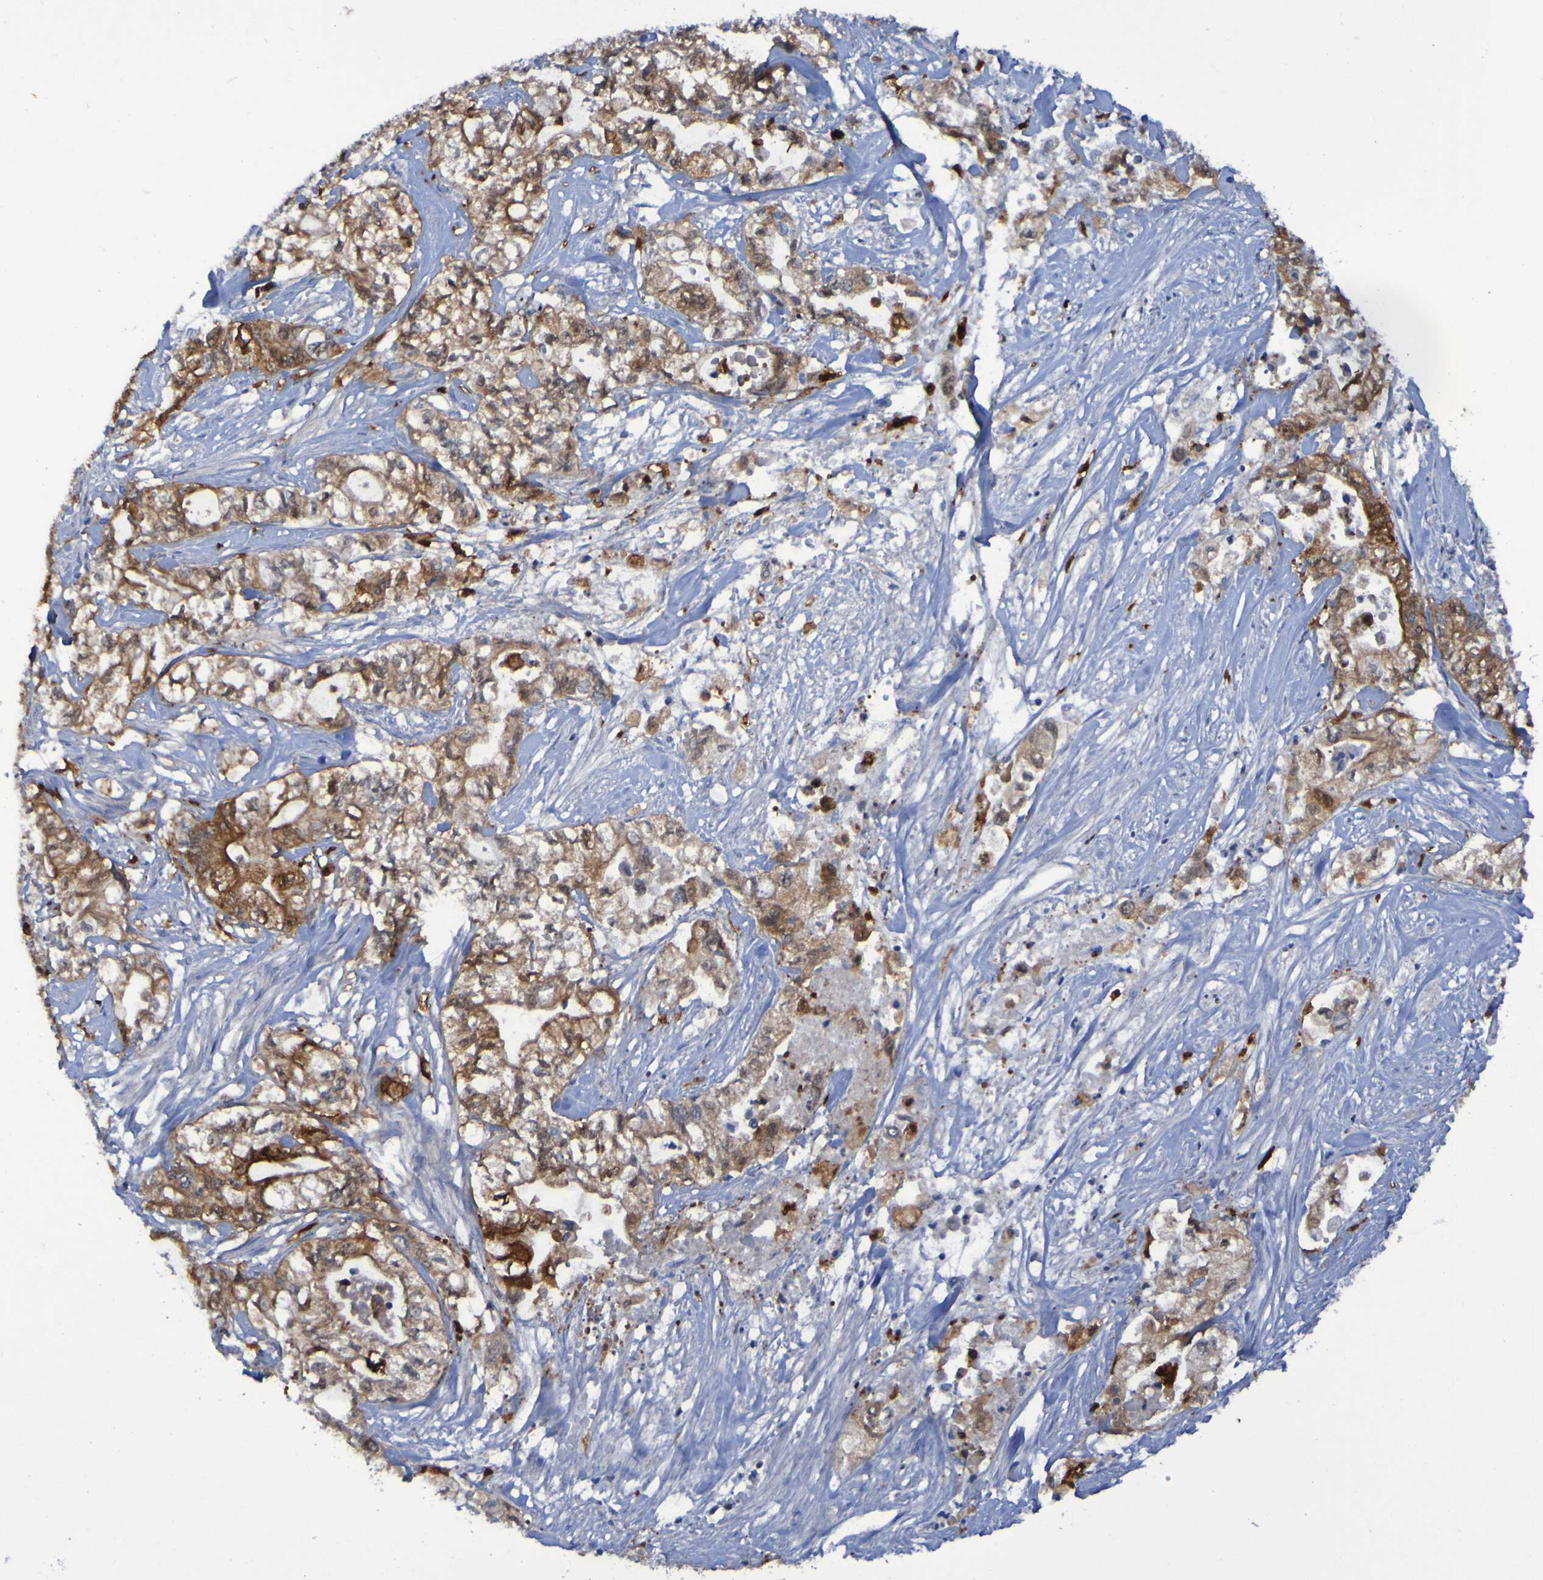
{"staining": {"intensity": "moderate", "quantity": ">75%", "location": "cytoplasmic/membranous"}, "tissue": "pancreatic cancer", "cell_type": "Tumor cells", "image_type": "cancer", "snomed": [{"axis": "morphology", "description": "Adenocarcinoma, NOS"}, {"axis": "topography", "description": "Pancreas"}], "caption": "Immunohistochemical staining of human pancreatic cancer (adenocarcinoma) shows moderate cytoplasmic/membranous protein staining in approximately >75% of tumor cells.", "gene": "MPPE1", "patient": {"sex": "male", "age": 79}}